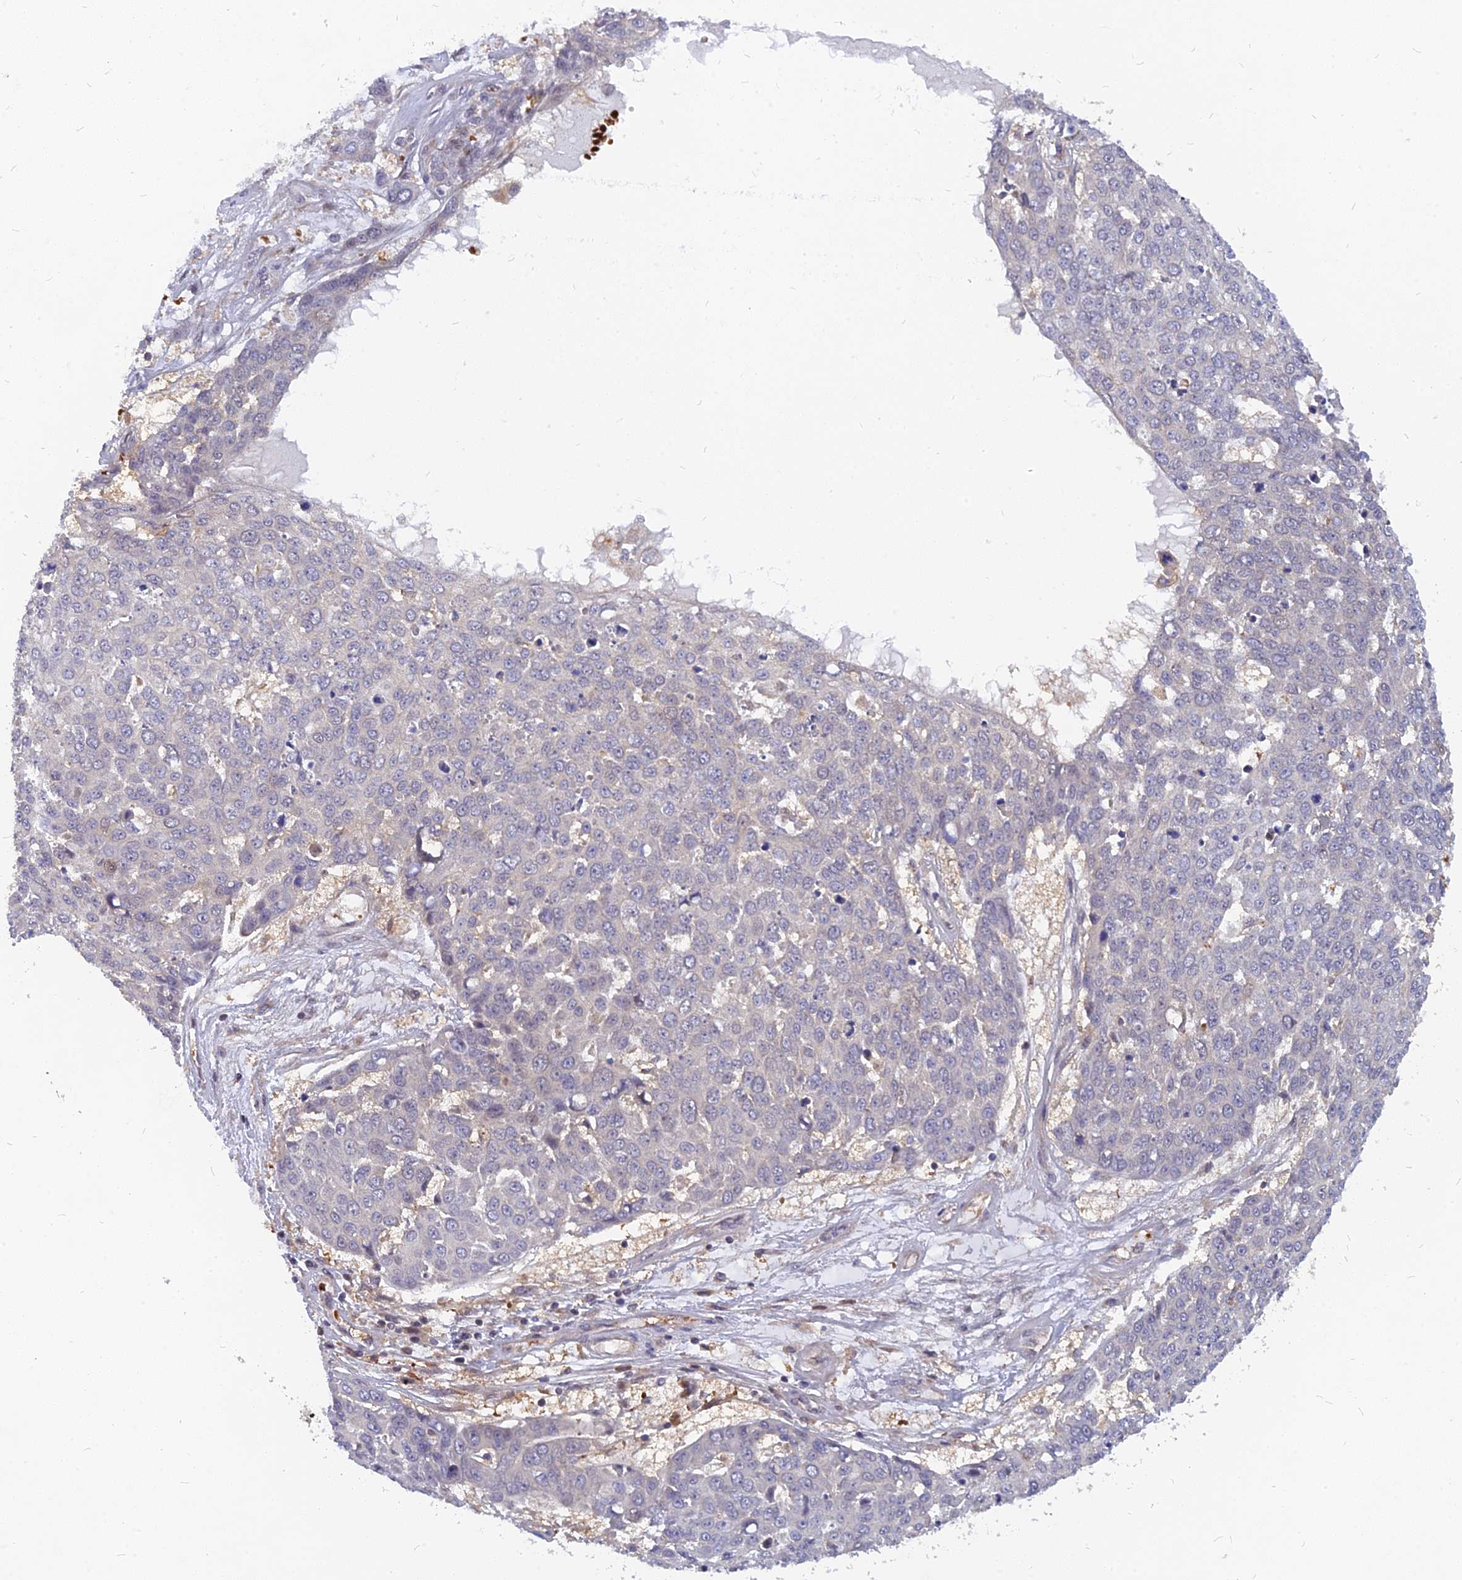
{"staining": {"intensity": "negative", "quantity": "none", "location": "none"}, "tissue": "skin cancer", "cell_type": "Tumor cells", "image_type": "cancer", "snomed": [{"axis": "morphology", "description": "Squamous cell carcinoma, NOS"}, {"axis": "topography", "description": "Skin"}], "caption": "There is no significant positivity in tumor cells of skin squamous cell carcinoma.", "gene": "ARL2BP", "patient": {"sex": "male", "age": 71}}